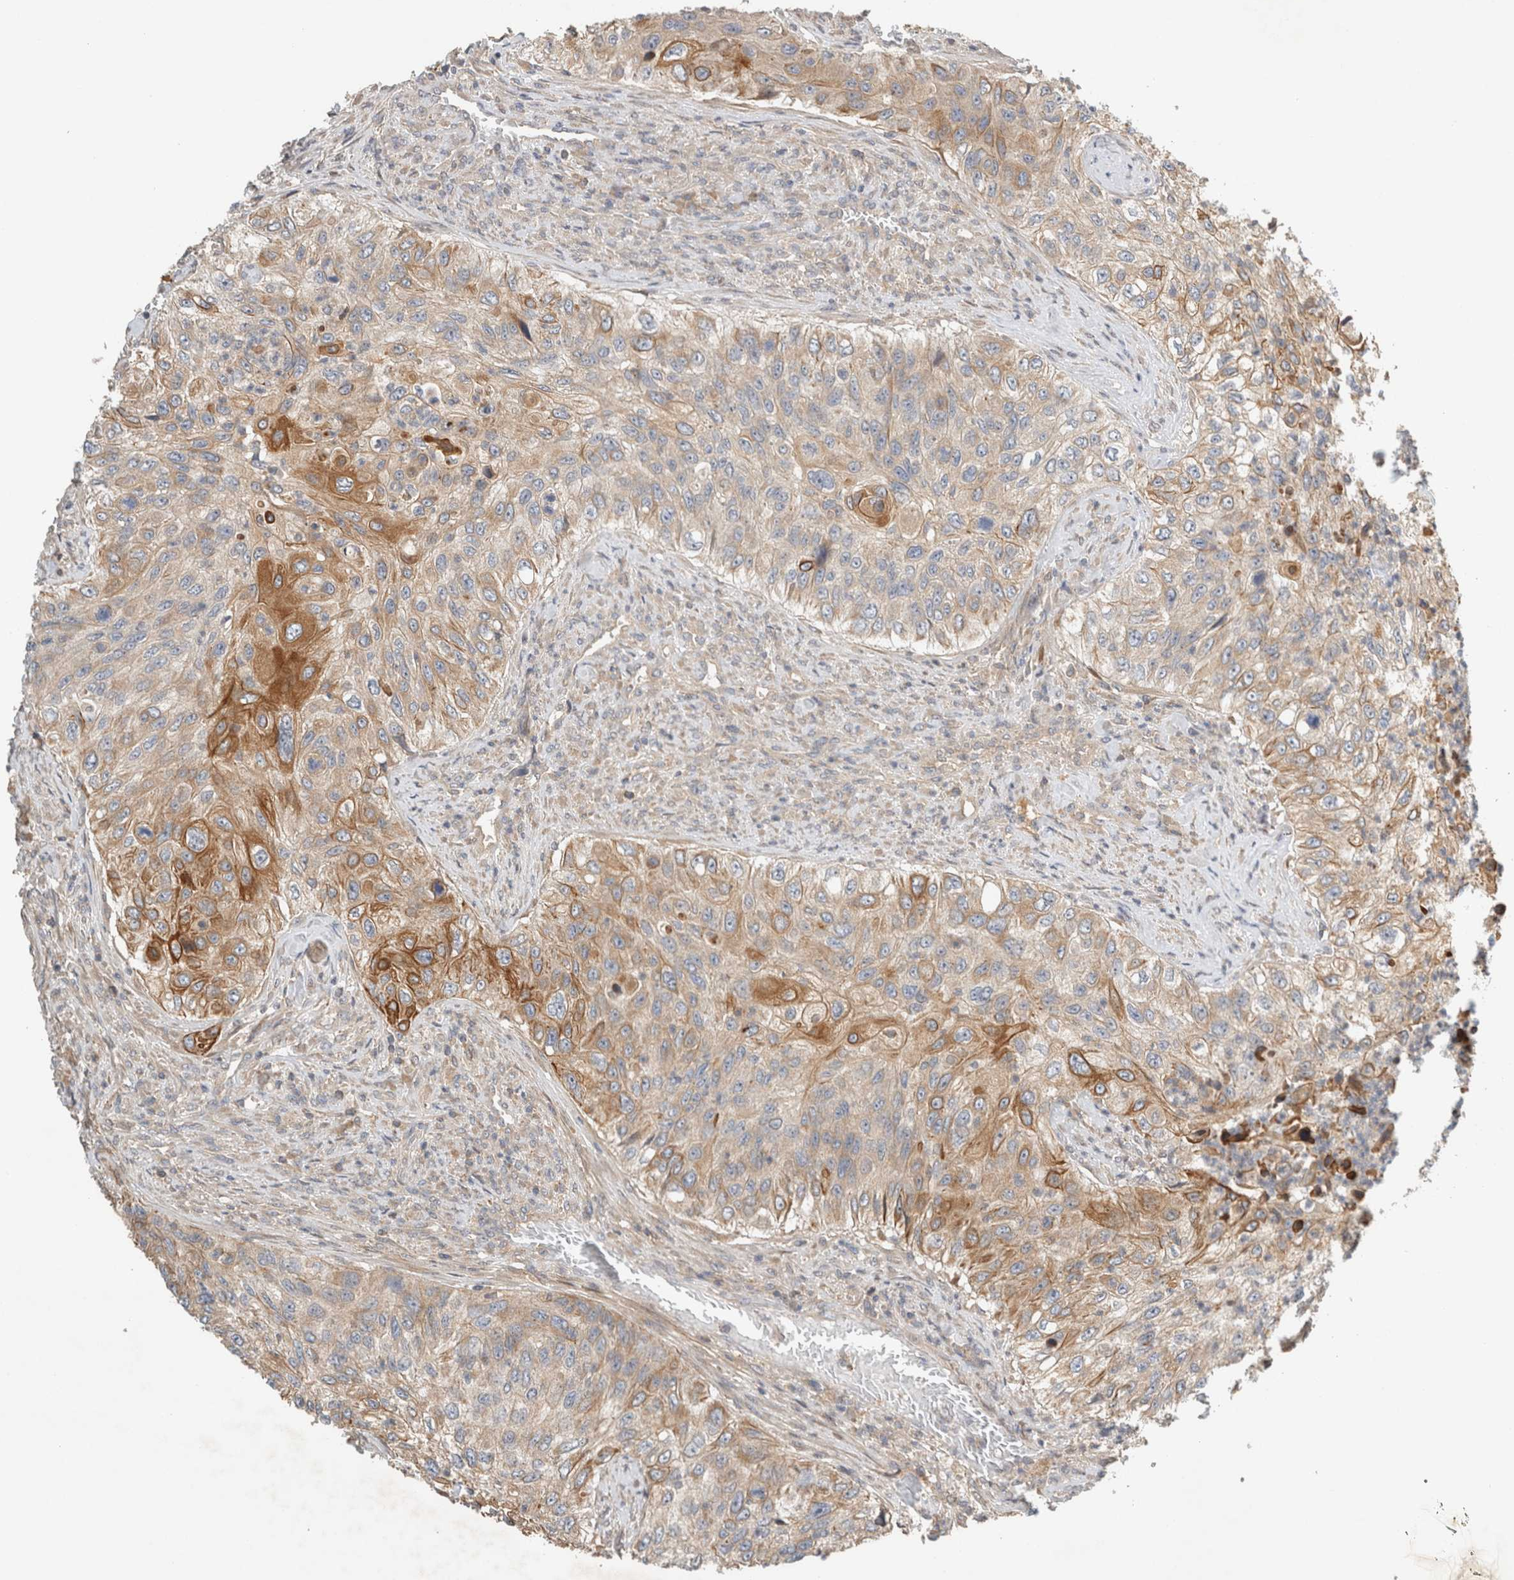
{"staining": {"intensity": "moderate", "quantity": "25%-75%", "location": "cytoplasmic/membranous"}, "tissue": "urothelial cancer", "cell_type": "Tumor cells", "image_type": "cancer", "snomed": [{"axis": "morphology", "description": "Urothelial carcinoma, High grade"}, {"axis": "topography", "description": "Urinary bladder"}], "caption": "Moderate cytoplasmic/membranous positivity is identified in about 25%-75% of tumor cells in high-grade urothelial carcinoma.", "gene": "ARMC9", "patient": {"sex": "female", "age": 60}}